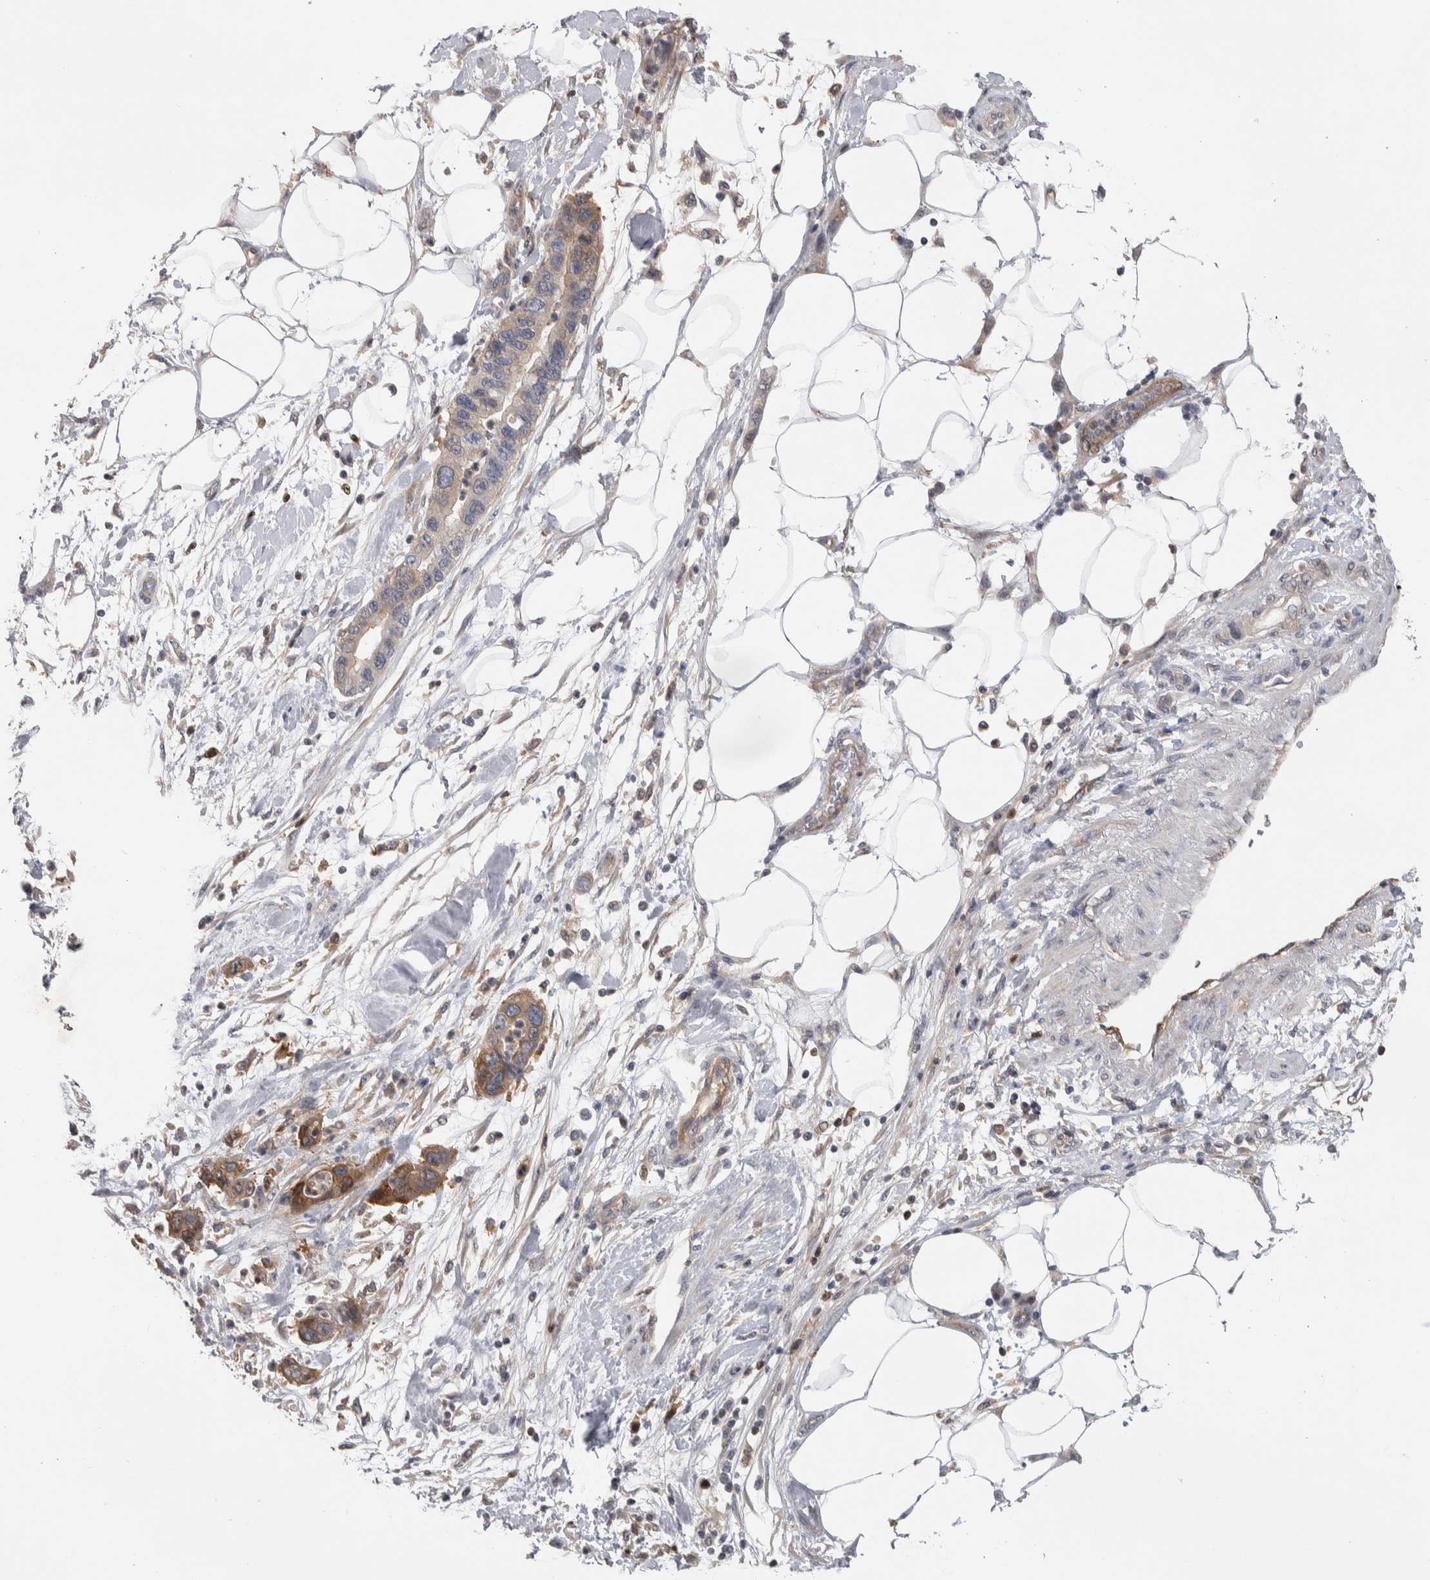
{"staining": {"intensity": "moderate", "quantity": ">75%", "location": "cytoplasmic/membranous"}, "tissue": "pancreatic cancer", "cell_type": "Tumor cells", "image_type": "cancer", "snomed": [{"axis": "morphology", "description": "Normal tissue, NOS"}, {"axis": "morphology", "description": "Adenocarcinoma, NOS"}, {"axis": "topography", "description": "Pancreas"}], "caption": "A histopathology image of human pancreatic cancer (adenocarcinoma) stained for a protein shows moderate cytoplasmic/membranous brown staining in tumor cells.", "gene": "NFKB2", "patient": {"sex": "female", "age": 71}}